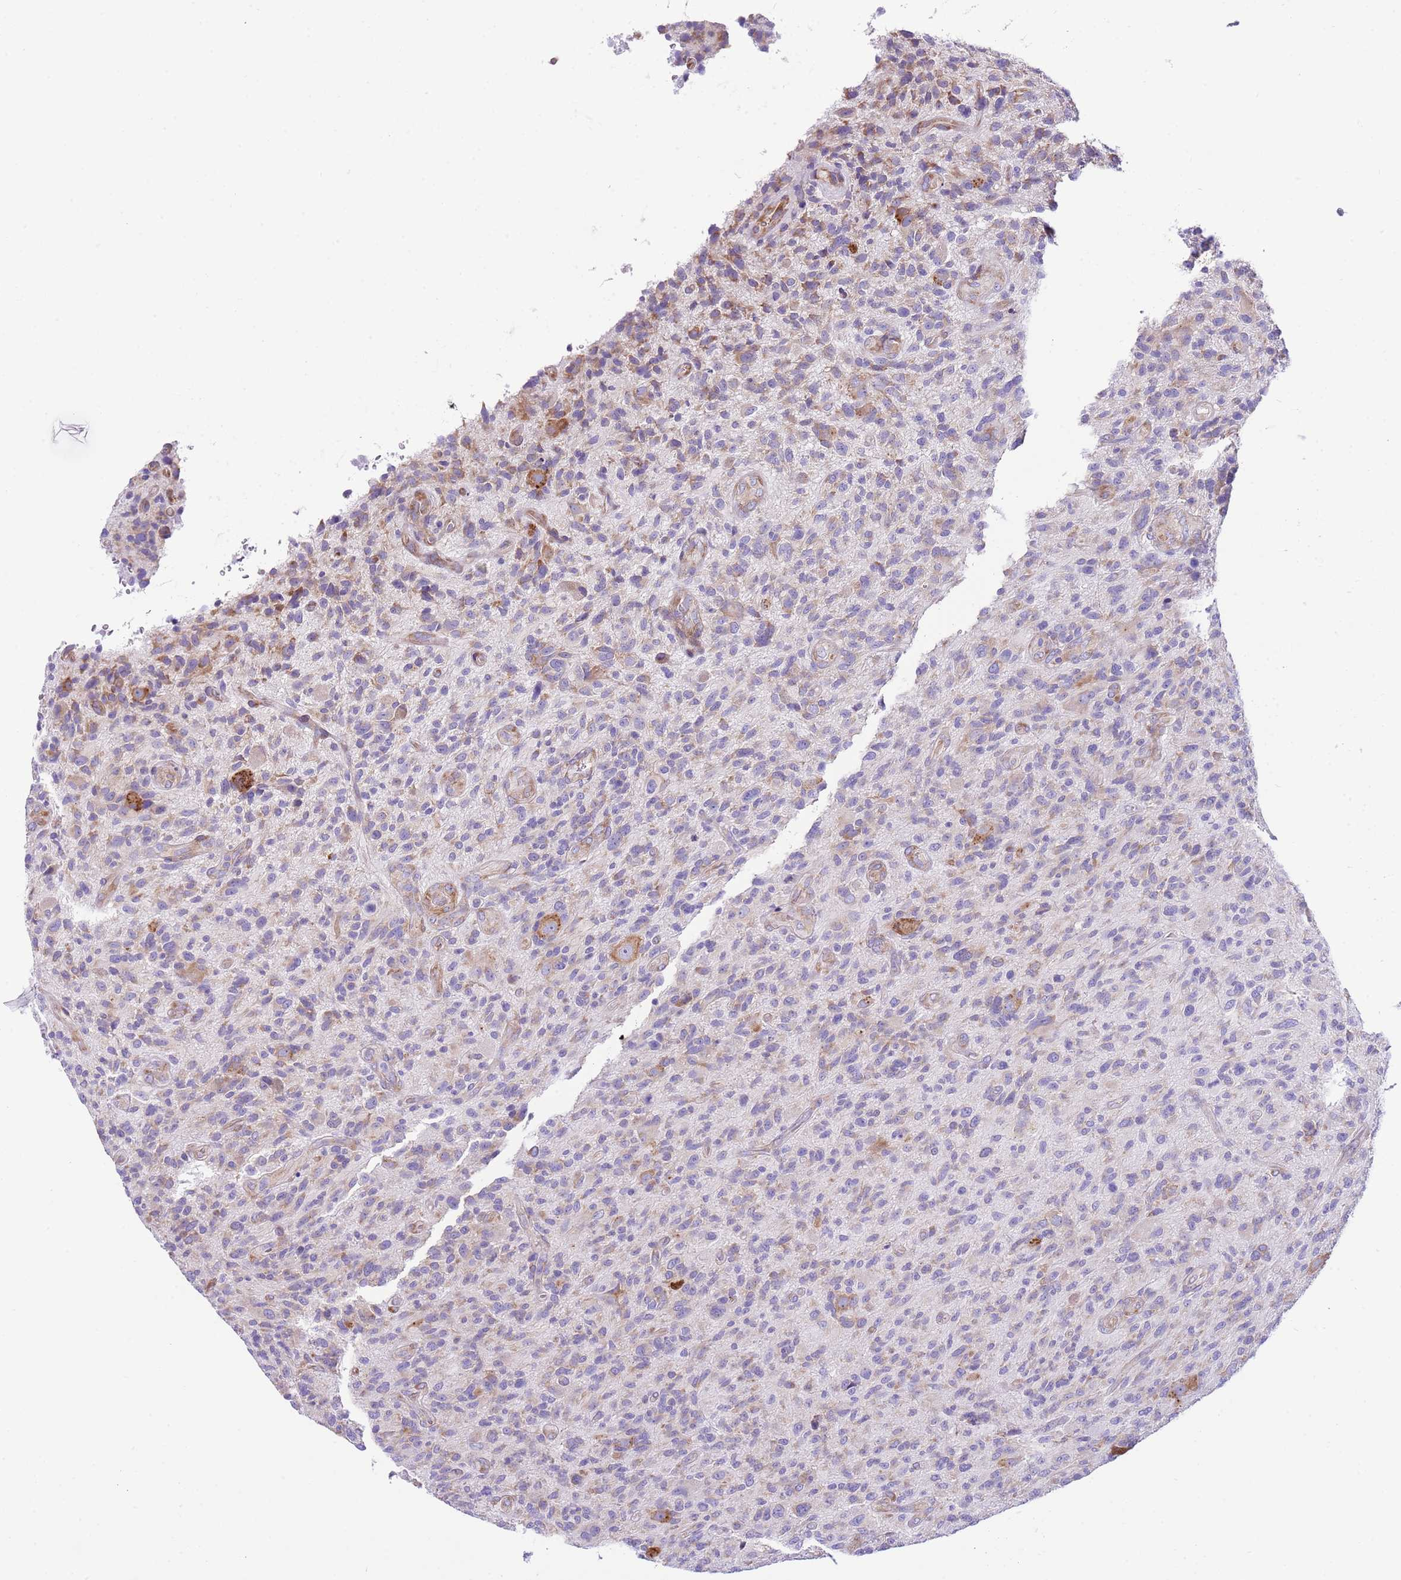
{"staining": {"intensity": "negative", "quantity": "none", "location": "none"}, "tissue": "glioma", "cell_type": "Tumor cells", "image_type": "cancer", "snomed": [{"axis": "morphology", "description": "Glioma, malignant, High grade"}, {"axis": "topography", "description": "Brain"}], "caption": "This is an immunohistochemistry (IHC) histopathology image of human malignant glioma (high-grade). There is no positivity in tumor cells.", "gene": "RPS10", "patient": {"sex": "male", "age": 47}}